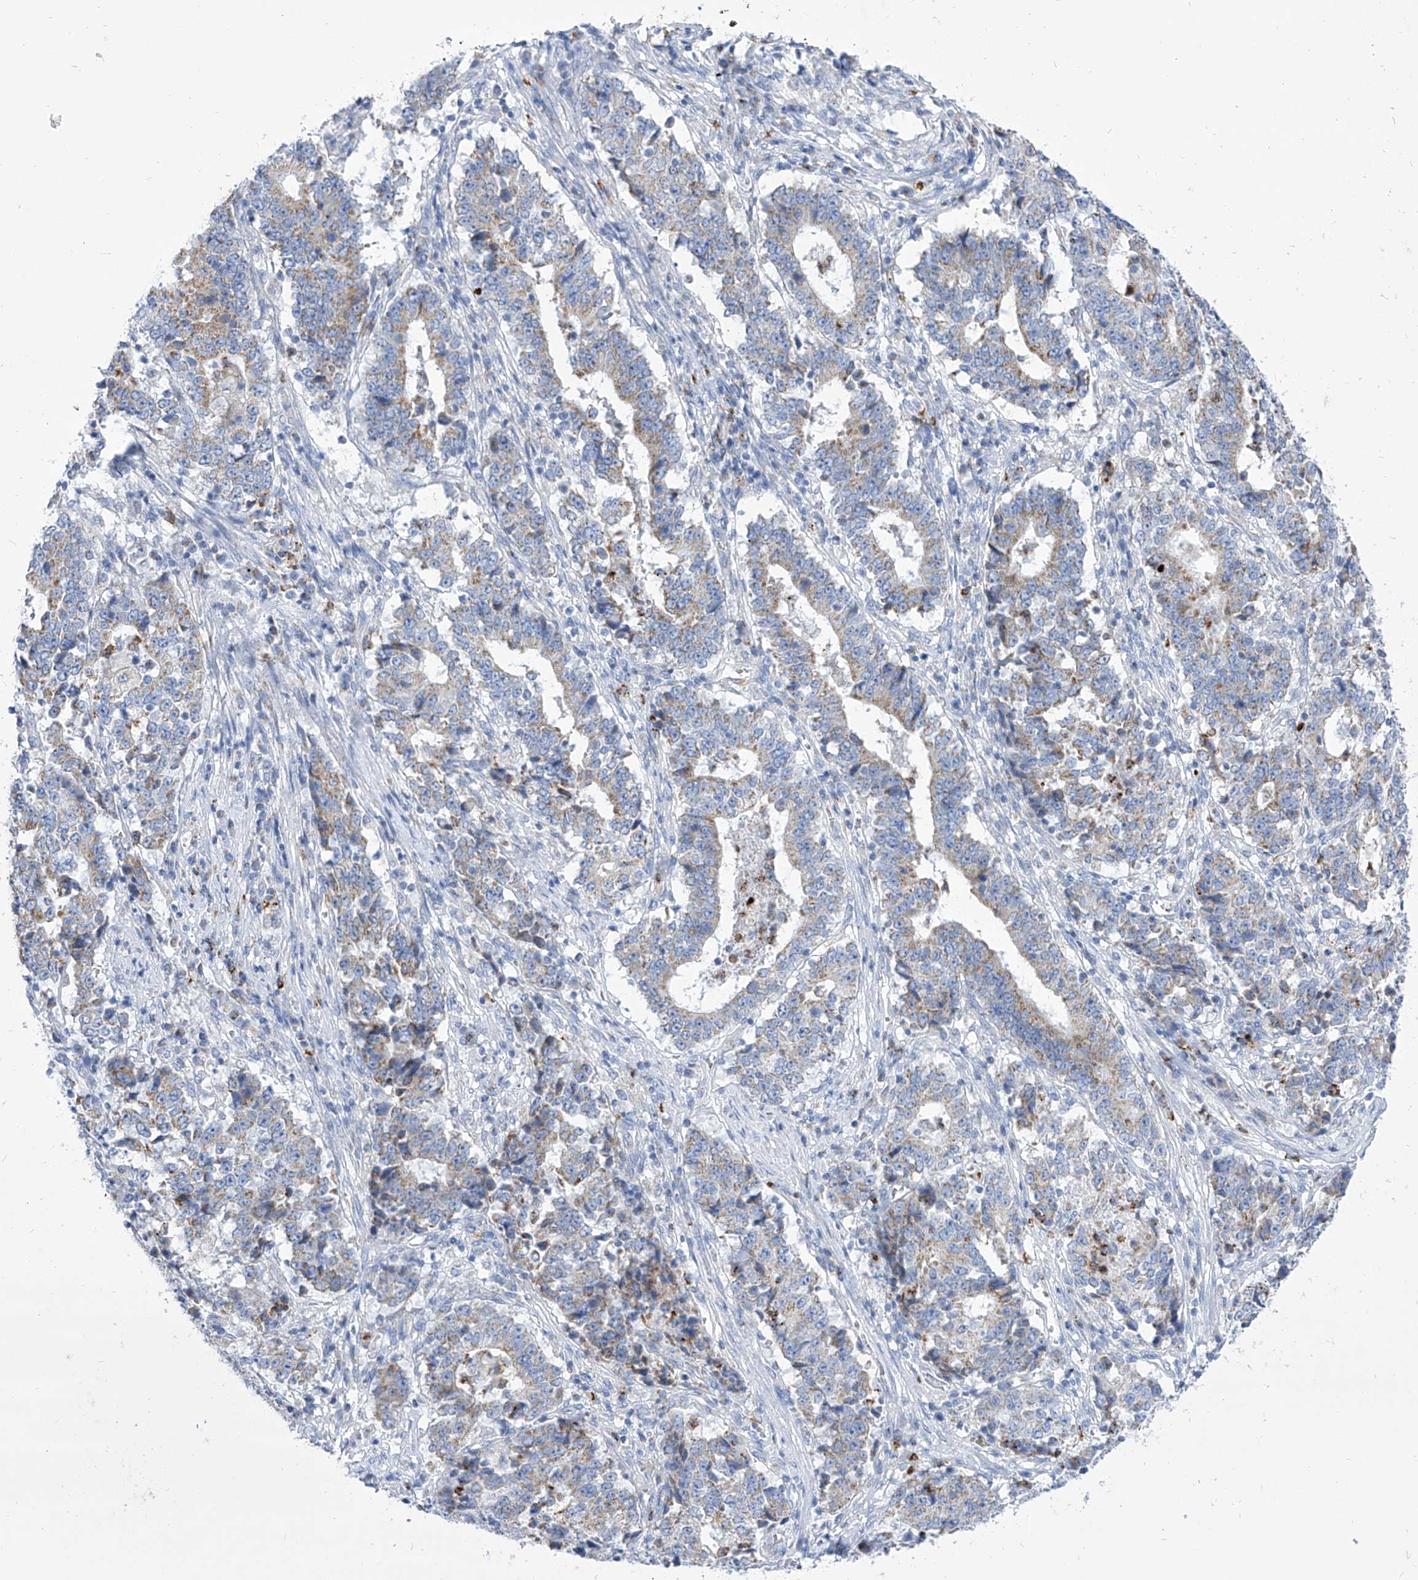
{"staining": {"intensity": "weak", "quantity": "<25%", "location": "cytoplasmic/membranous"}, "tissue": "stomach cancer", "cell_type": "Tumor cells", "image_type": "cancer", "snomed": [{"axis": "morphology", "description": "Adenocarcinoma, NOS"}, {"axis": "topography", "description": "Stomach"}], "caption": "Stomach cancer stained for a protein using IHC reveals no positivity tumor cells.", "gene": "COQ3", "patient": {"sex": "male", "age": 59}}